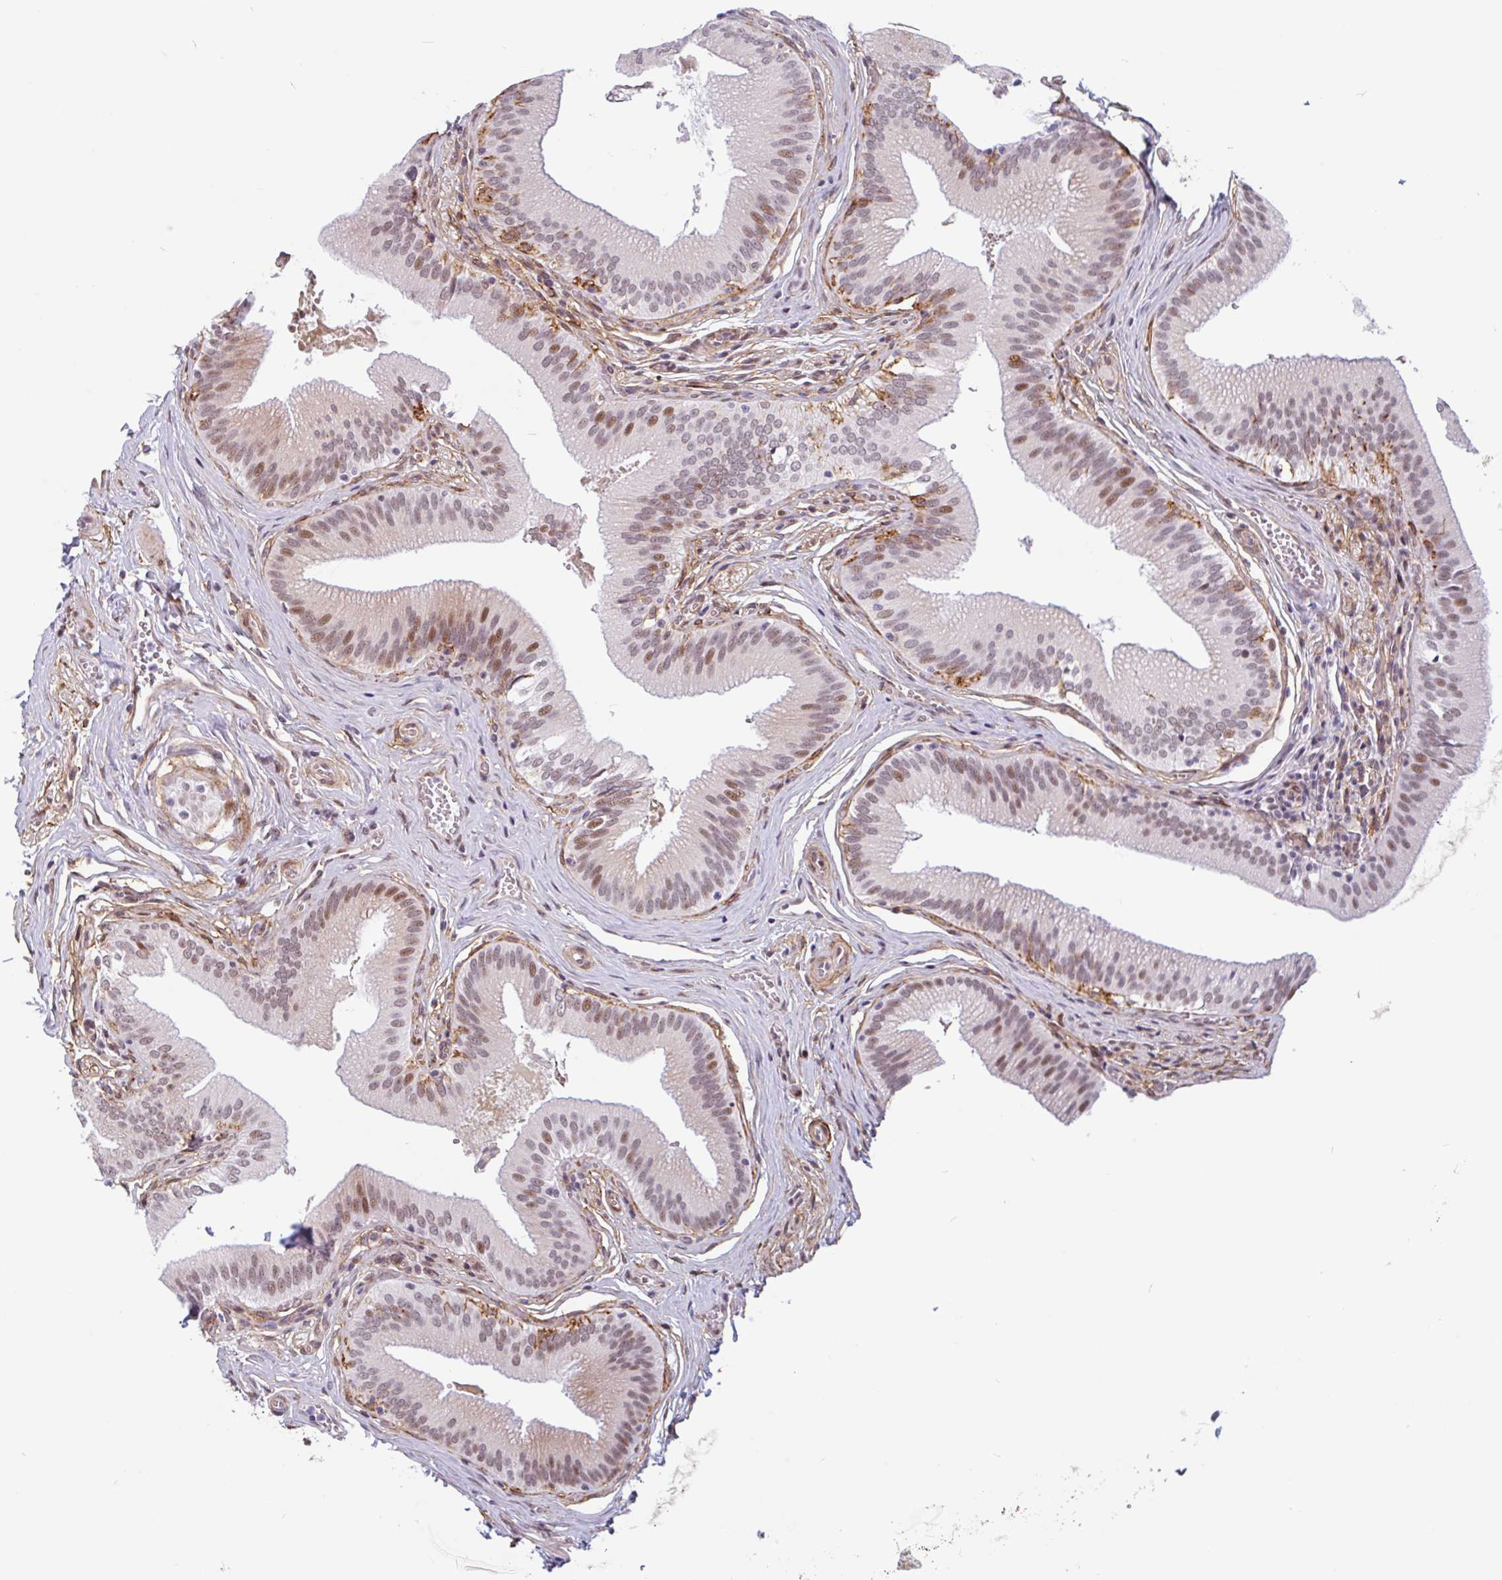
{"staining": {"intensity": "moderate", "quantity": ">75%", "location": "nuclear"}, "tissue": "gallbladder", "cell_type": "Glandular cells", "image_type": "normal", "snomed": [{"axis": "morphology", "description": "Normal tissue, NOS"}, {"axis": "topography", "description": "Gallbladder"}], "caption": "This photomicrograph shows immunohistochemistry (IHC) staining of normal gallbladder, with medium moderate nuclear positivity in approximately >75% of glandular cells.", "gene": "TMEM119", "patient": {"sex": "male", "age": 17}}